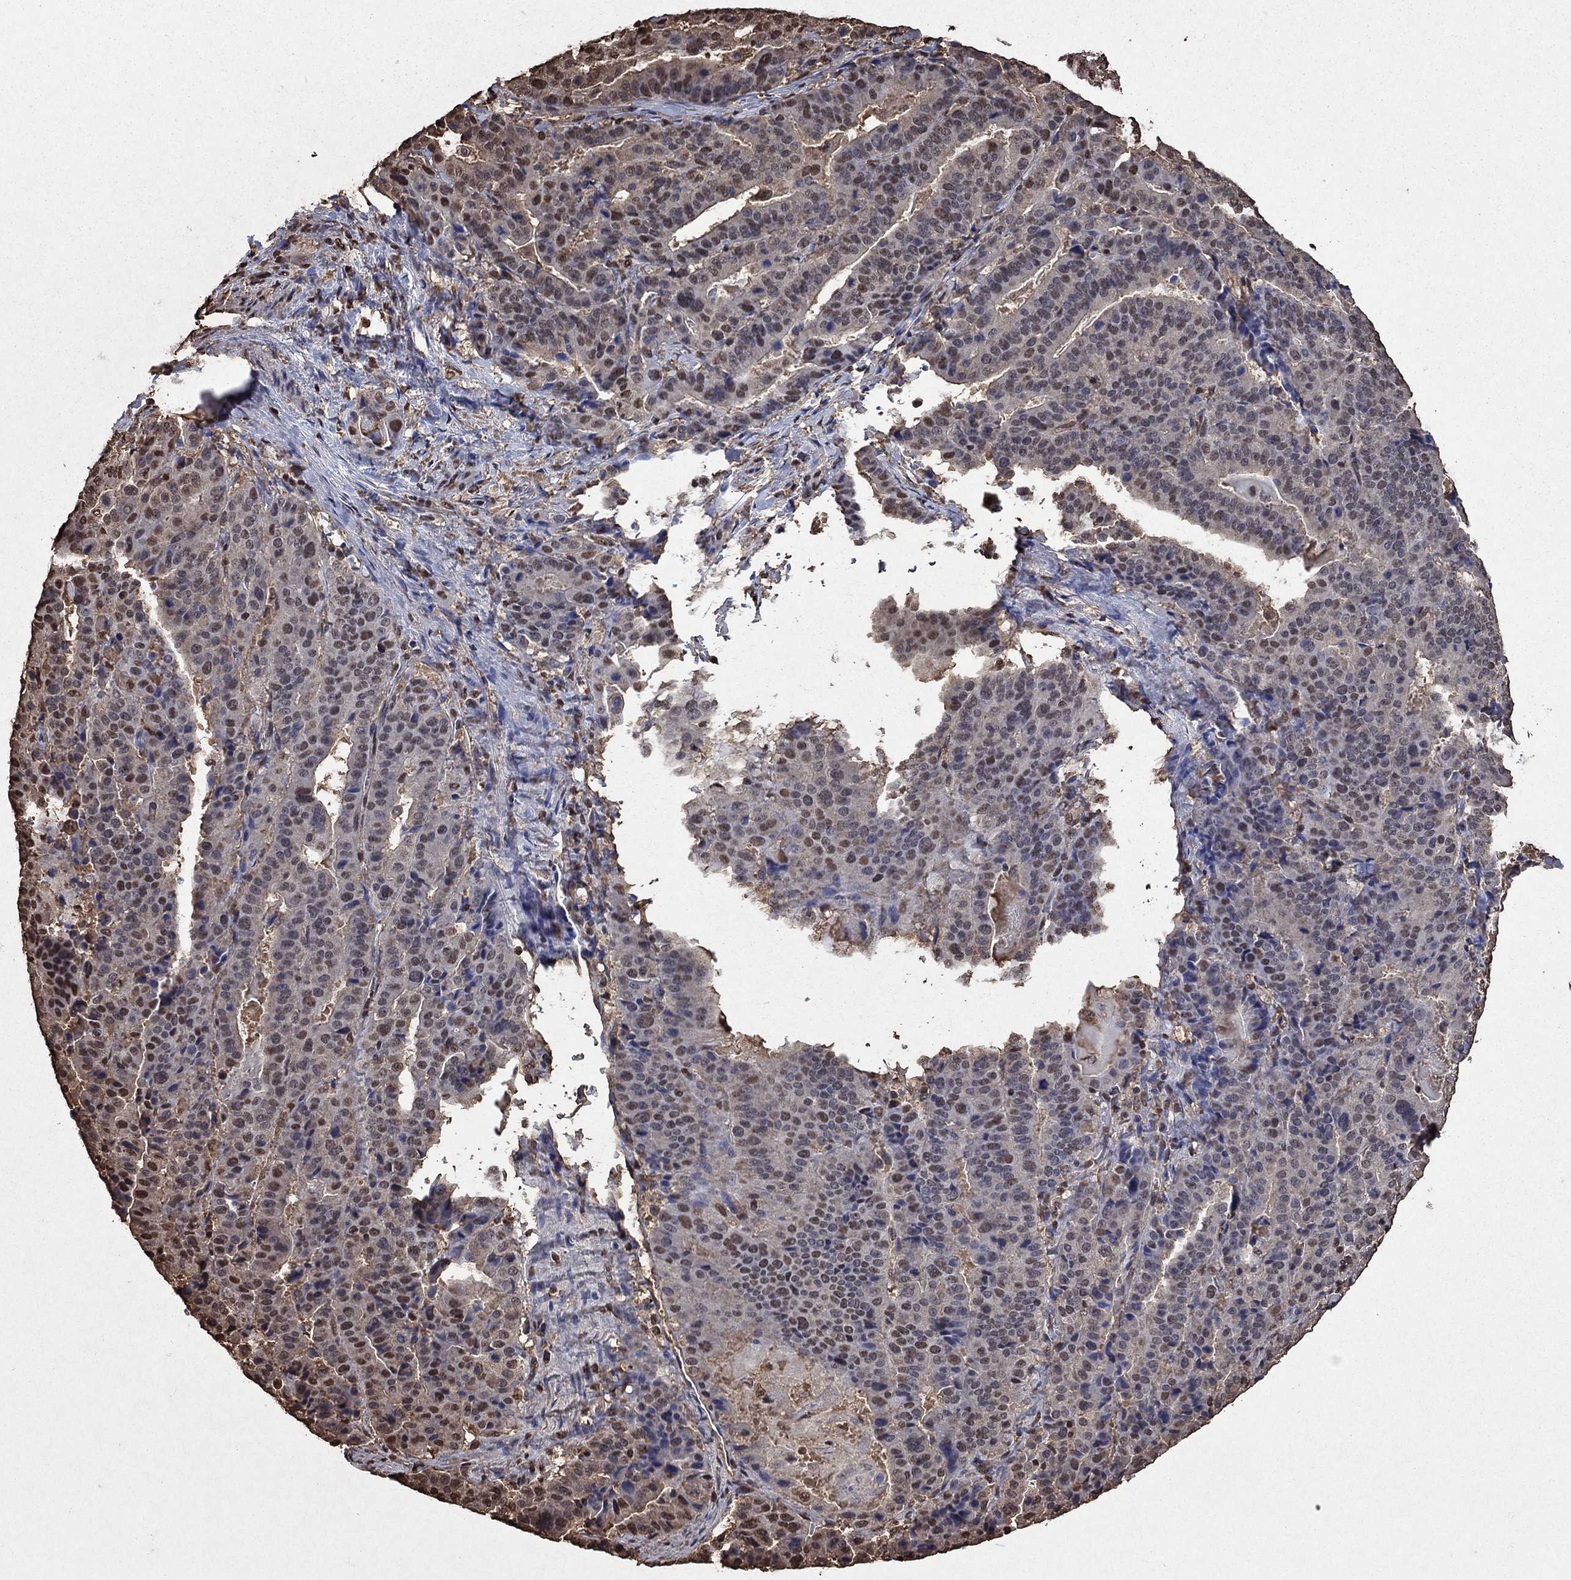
{"staining": {"intensity": "moderate", "quantity": "<25%", "location": "nuclear"}, "tissue": "stomach cancer", "cell_type": "Tumor cells", "image_type": "cancer", "snomed": [{"axis": "morphology", "description": "Adenocarcinoma, NOS"}, {"axis": "topography", "description": "Stomach"}], "caption": "High-power microscopy captured an IHC photomicrograph of stomach cancer, revealing moderate nuclear staining in about <25% of tumor cells. The staining is performed using DAB (3,3'-diaminobenzidine) brown chromogen to label protein expression. The nuclei are counter-stained blue using hematoxylin.", "gene": "GAPDH", "patient": {"sex": "male", "age": 48}}